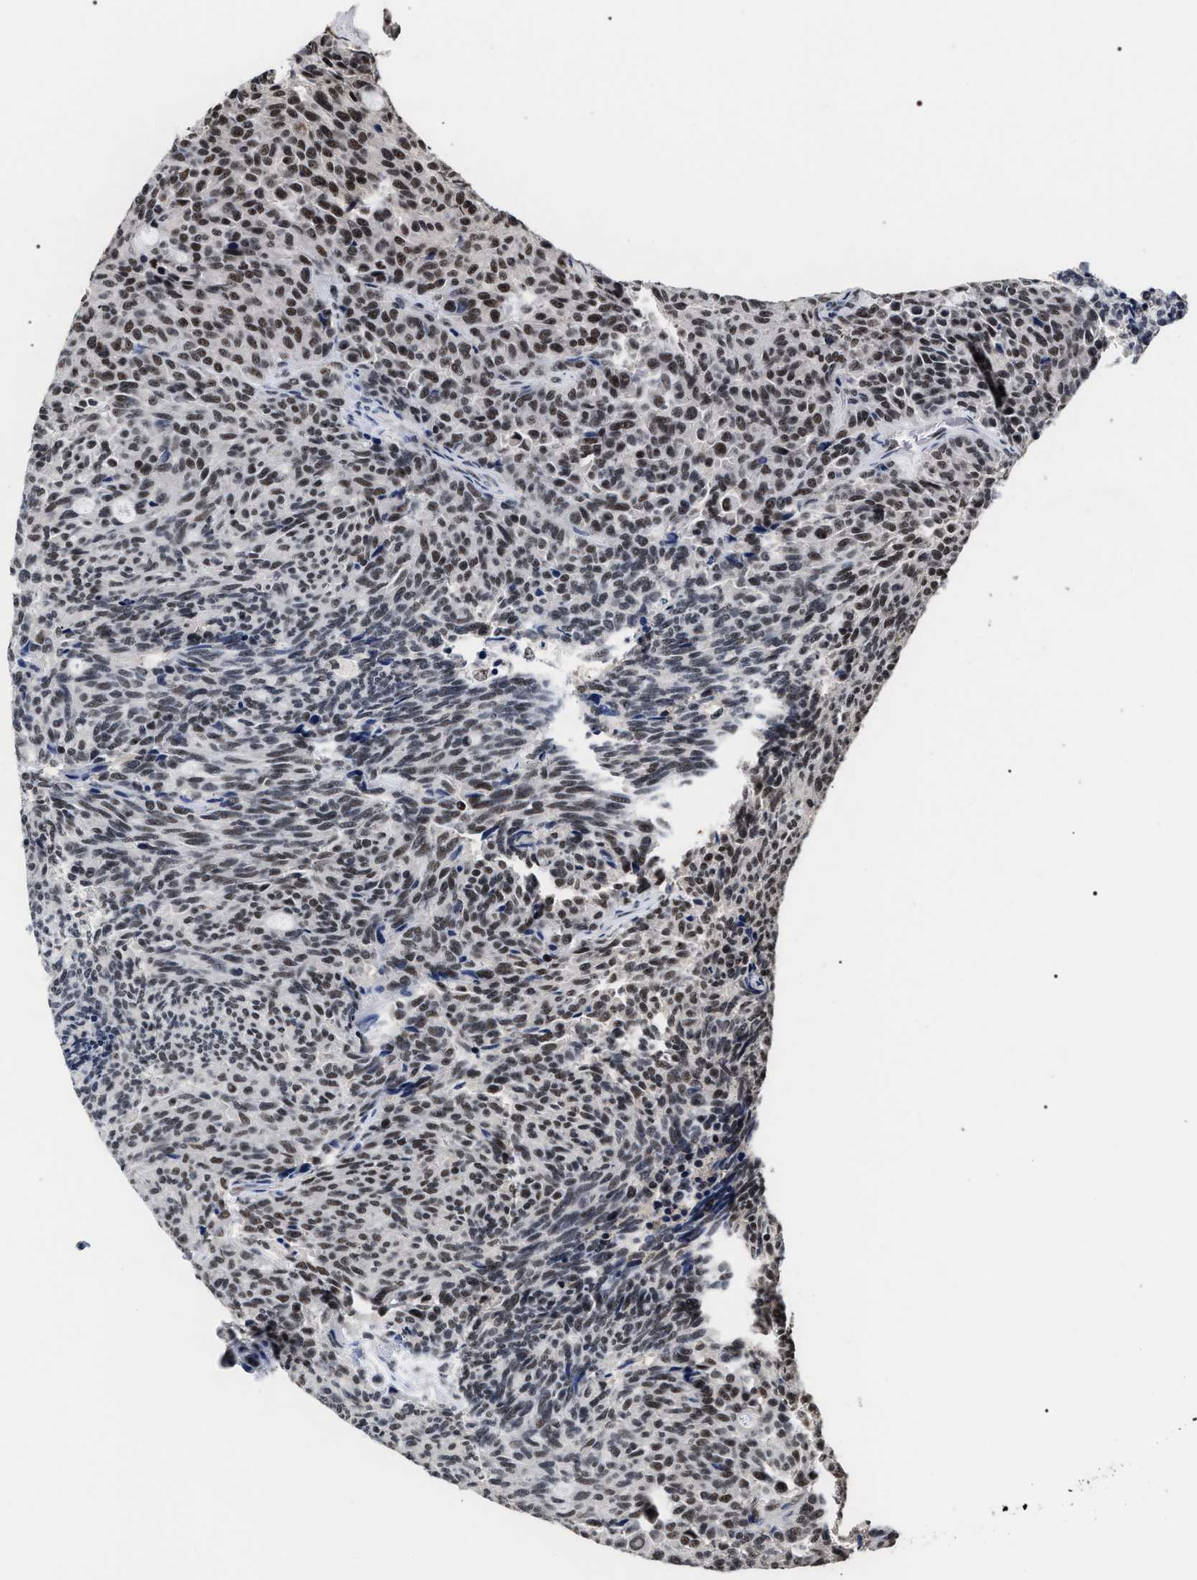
{"staining": {"intensity": "moderate", "quantity": "<25%", "location": "nuclear"}, "tissue": "carcinoid", "cell_type": "Tumor cells", "image_type": "cancer", "snomed": [{"axis": "morphology", "description": "Carcinoid, malignant, NOS"}, {"axis": "topography", "description": "Pancreas"}], "caption": "This photomicrograph demonstrates immunohistochemistry staining of carcinoid, with low moderate nuclear staining in about <25% of tumor cells.", "gene": "RRP1B", "patient": {"sex": "female", "age": 54}}